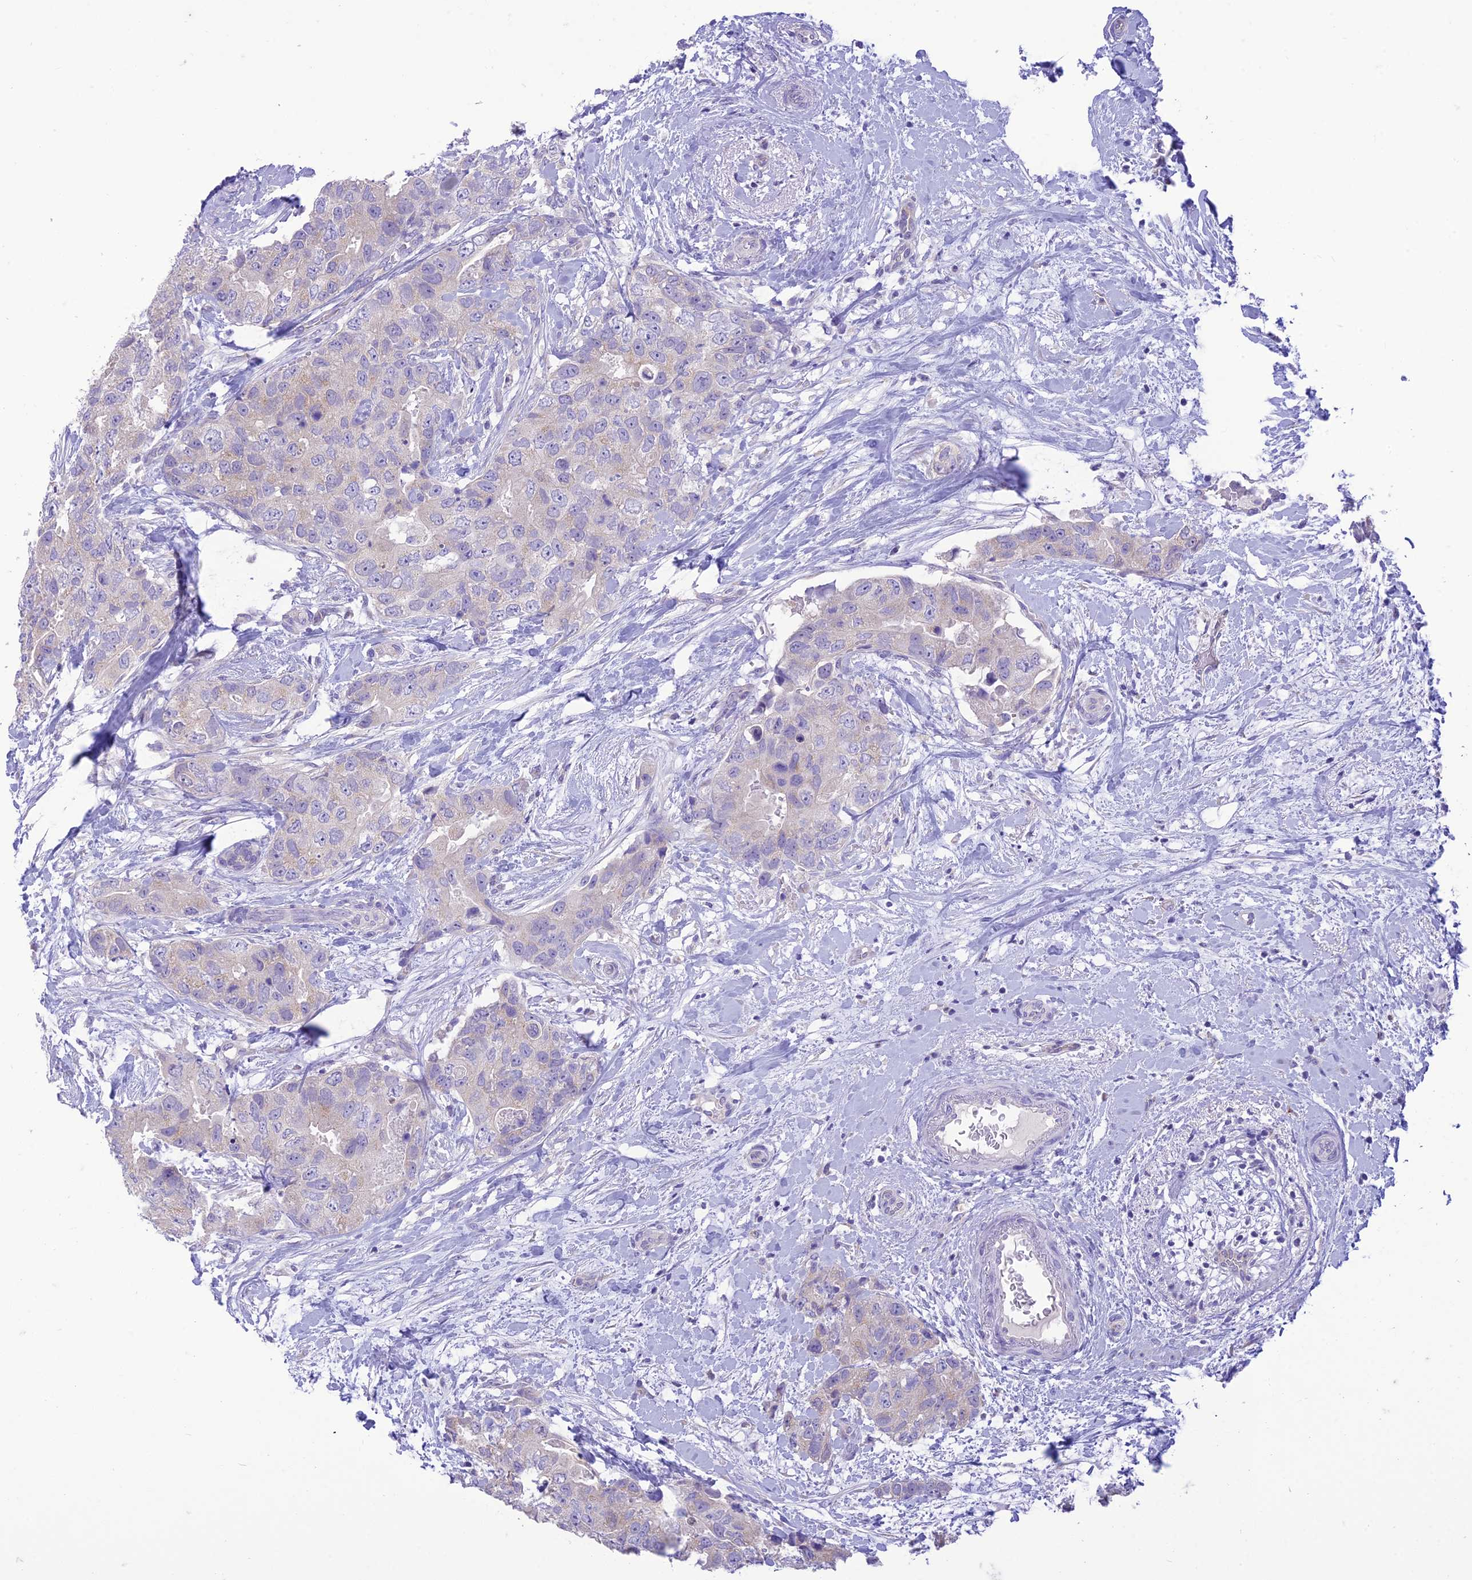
{"staining": {"intensity": "negative", "quantity": "none", "location": "none"}, "tissue": "breast cancer", "cell_type": "Tumor cells", "image_type": "cancer", "snomed": [{"axis": "morphology", "description": "Duct carcinoma"}, {"axis": "topography", "description": "Breast"}], "caption": "Human breast infiltrating ductal carcinoma stained for a protein using immunohistochemistry (IHC) shows no expression in tumor cells.", "gene": "DHDH", "patient": {"sex": "female", "age": 62}}